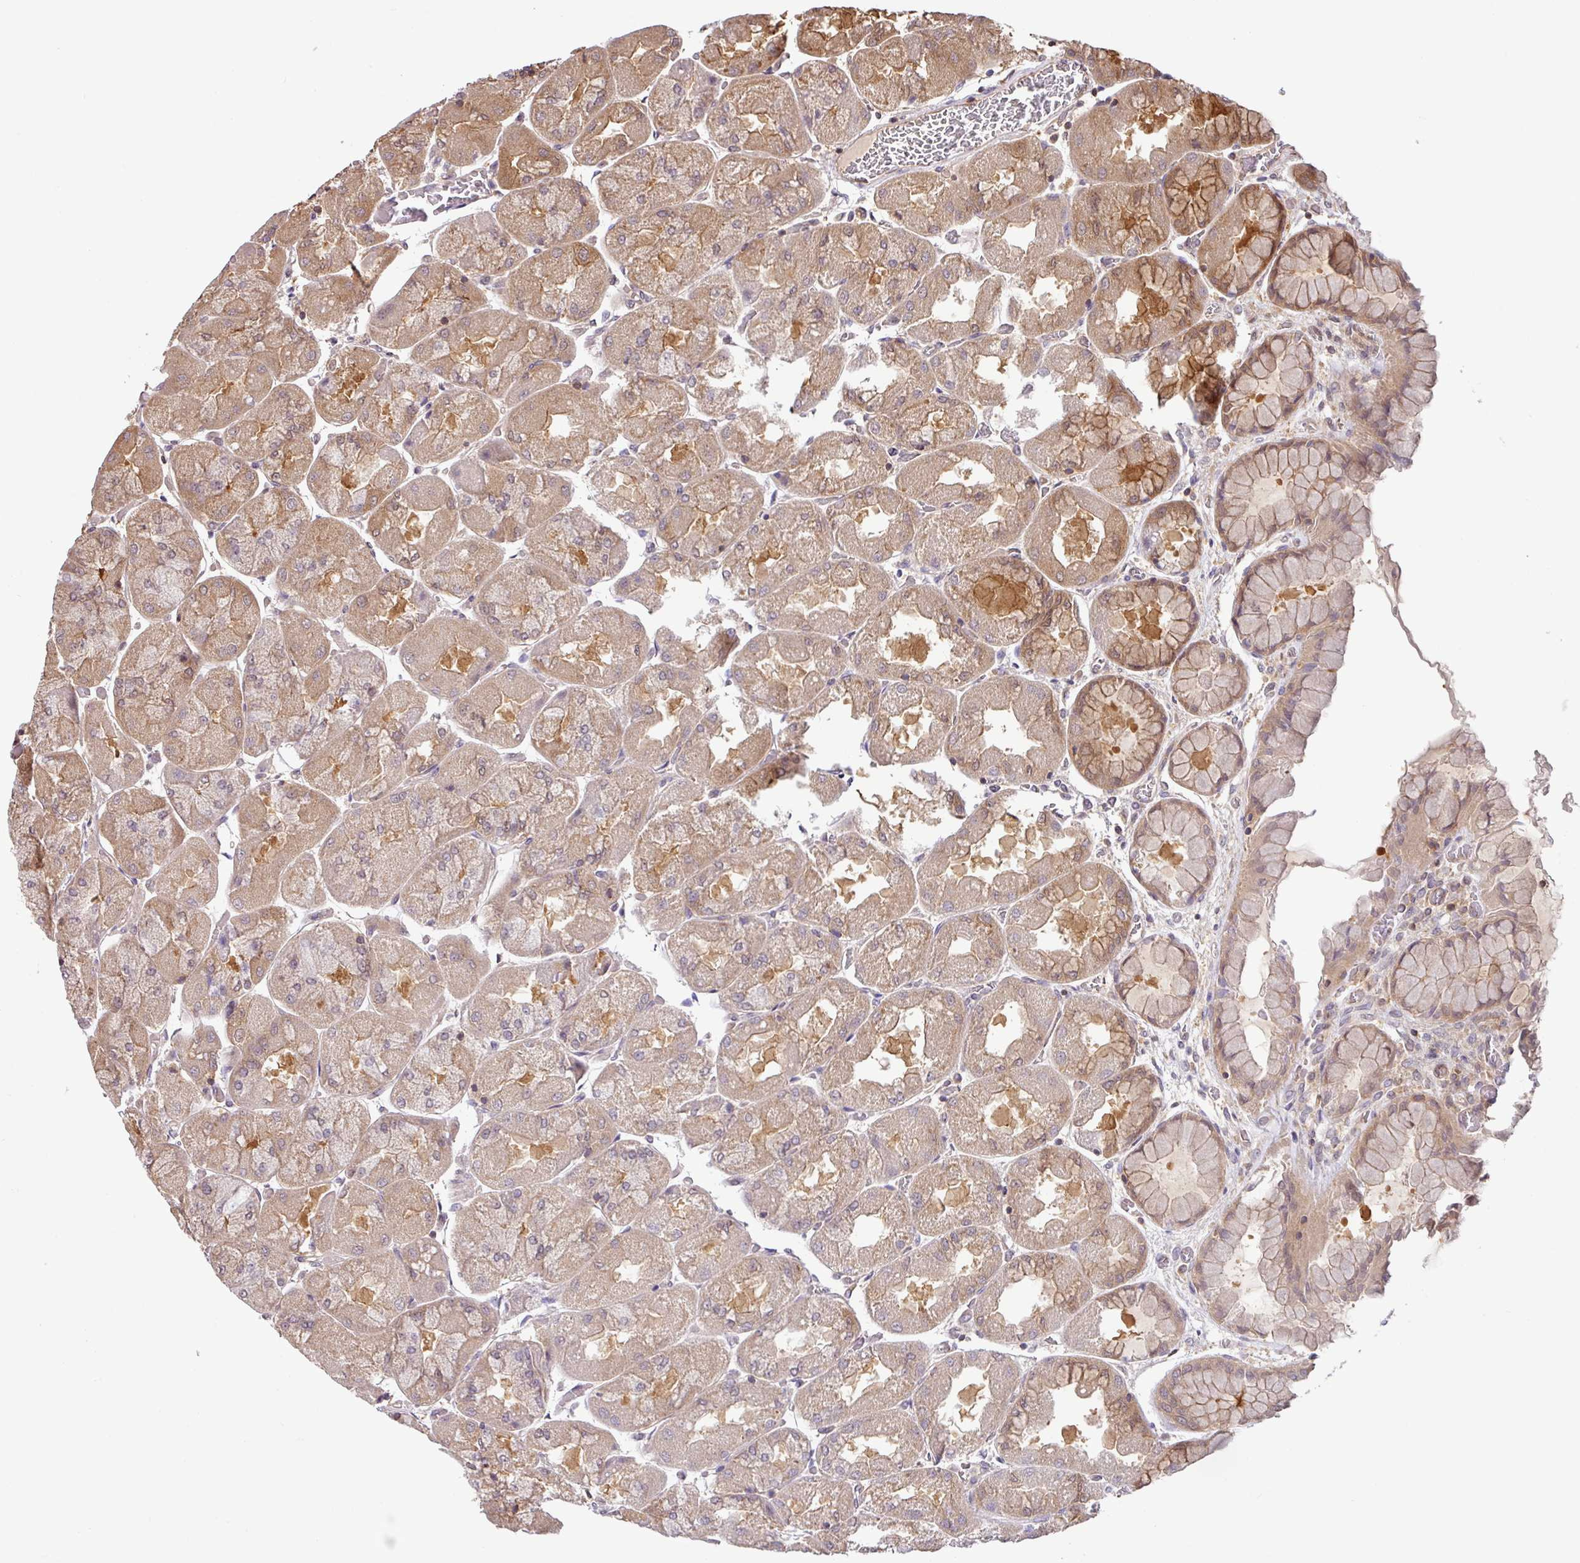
{"staining": {"intensity": "moderate", "quantity": "25%-75%", "location": "cytoplasmic/membranous"}, "tissue": "stomach", "cell_type": "Glandular cells", "image_type": "normal", "snomed": [{"axis": "morphology", "description": "Normal tissue, NOS"}, {"axis": "topography", "description": "Stomach"}], "caption": "Immunohistochemical staining of normal stomach shows medium levels of moderate cytoplasmic/membranous staining in about 25%-75% of glandular cells.", "gene": "SHB", "patient": {"sex": "female", "age": 61}}